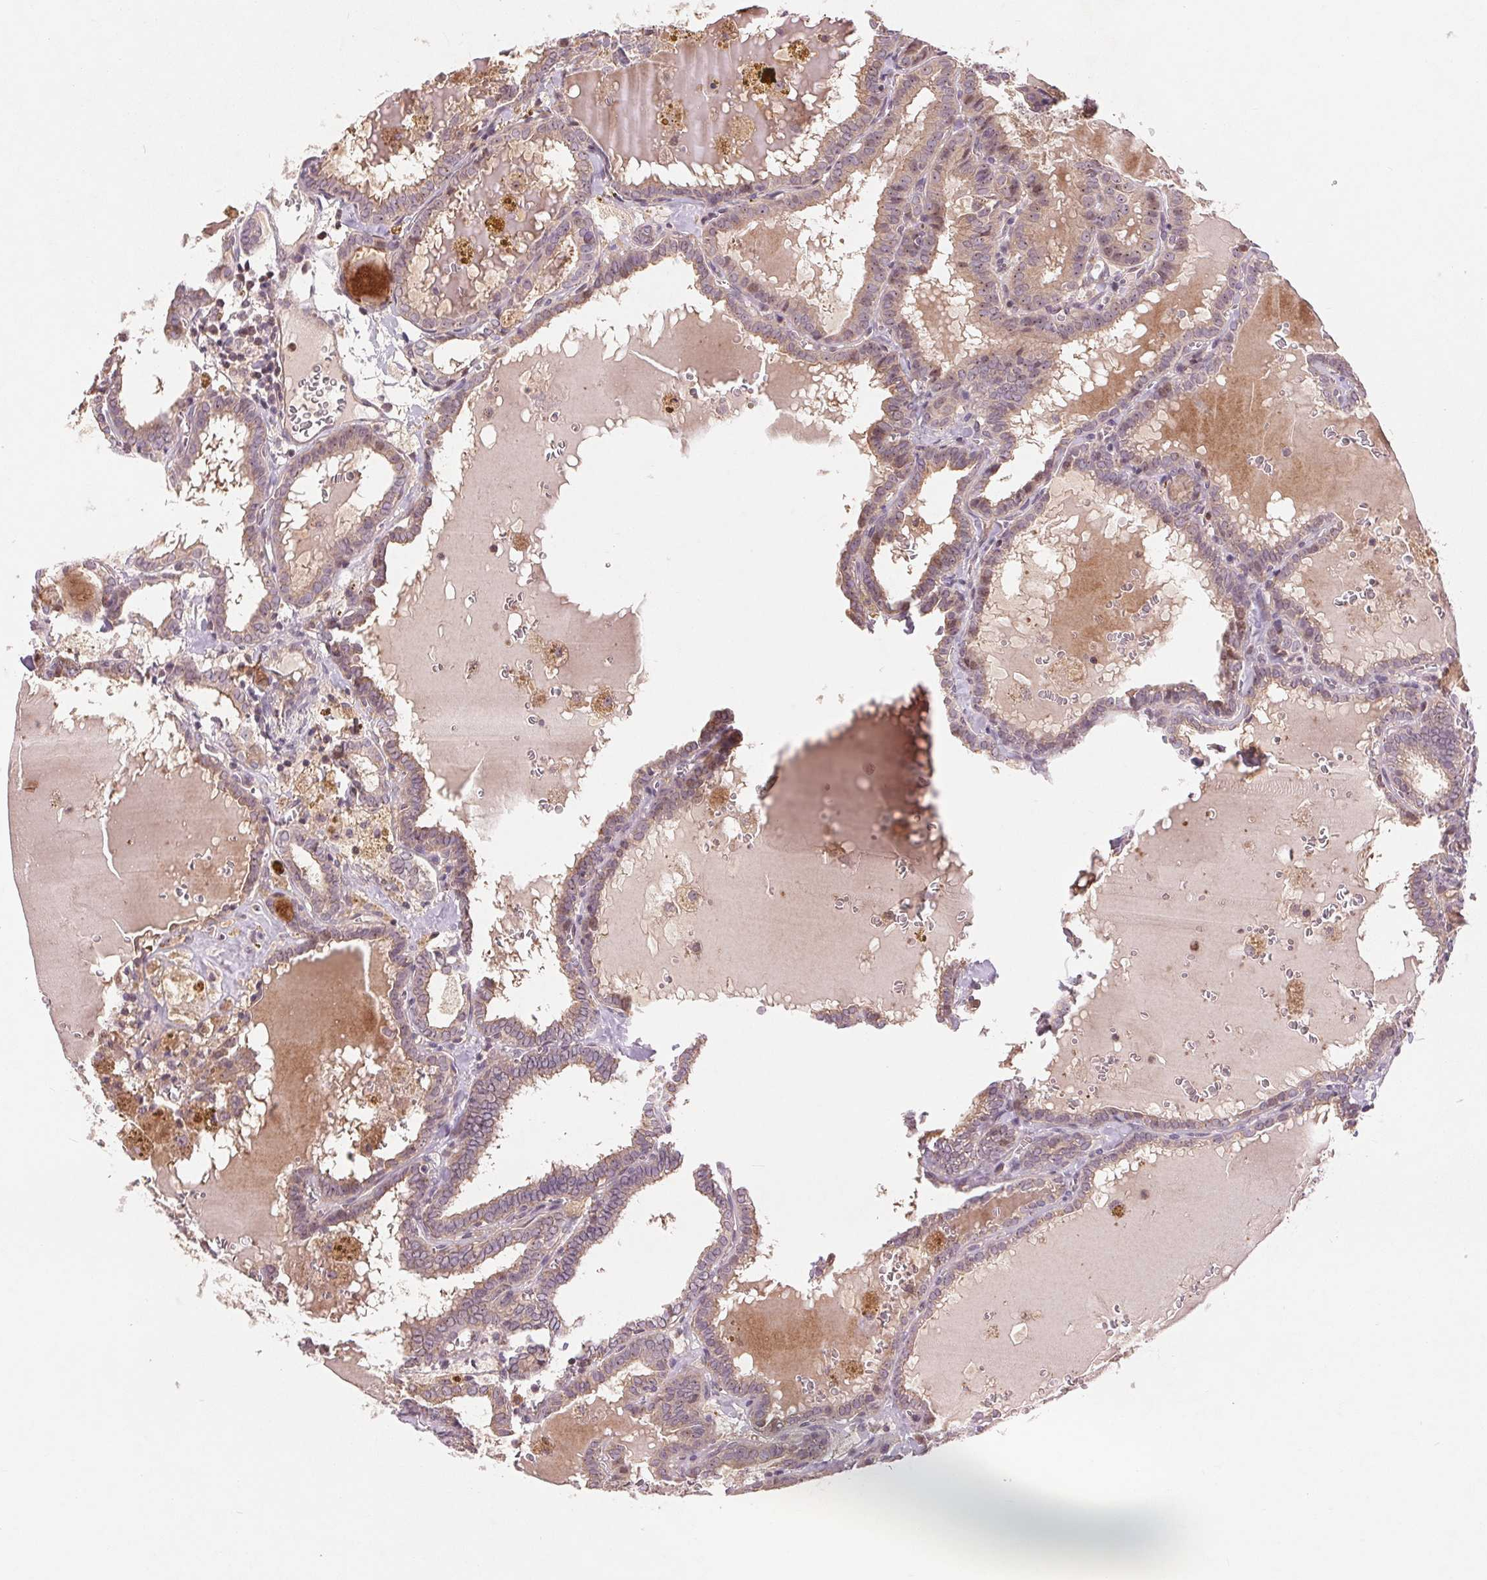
{"staining": {"intensity": "weak", "quantity": "25%-75%", "location": "cytoplasmic/membranous"}, "tissue": "thyroid cancer", "cell_type": "Tumor cells", "image_type": "cancer", "snomed": [{"axis": "morphology", "description": "Papillary adenocarcinoma, NOS"}, {"axis": "topography", "description": "Thyroid gland"}], "caption": "Immunohistochemistry photomicrograph of neoplastic tissue: human thyroid cancer (papillary adenocarcinoma) stained using IHC displays low levels of weak protein expression localized specifically in the cytoplasmic/membranous of tumor cells, appearing as a cytoplasmic/membranous brown color.", "gene": "RANBP3L", "patient": {"sex": "female", "age": 39}}